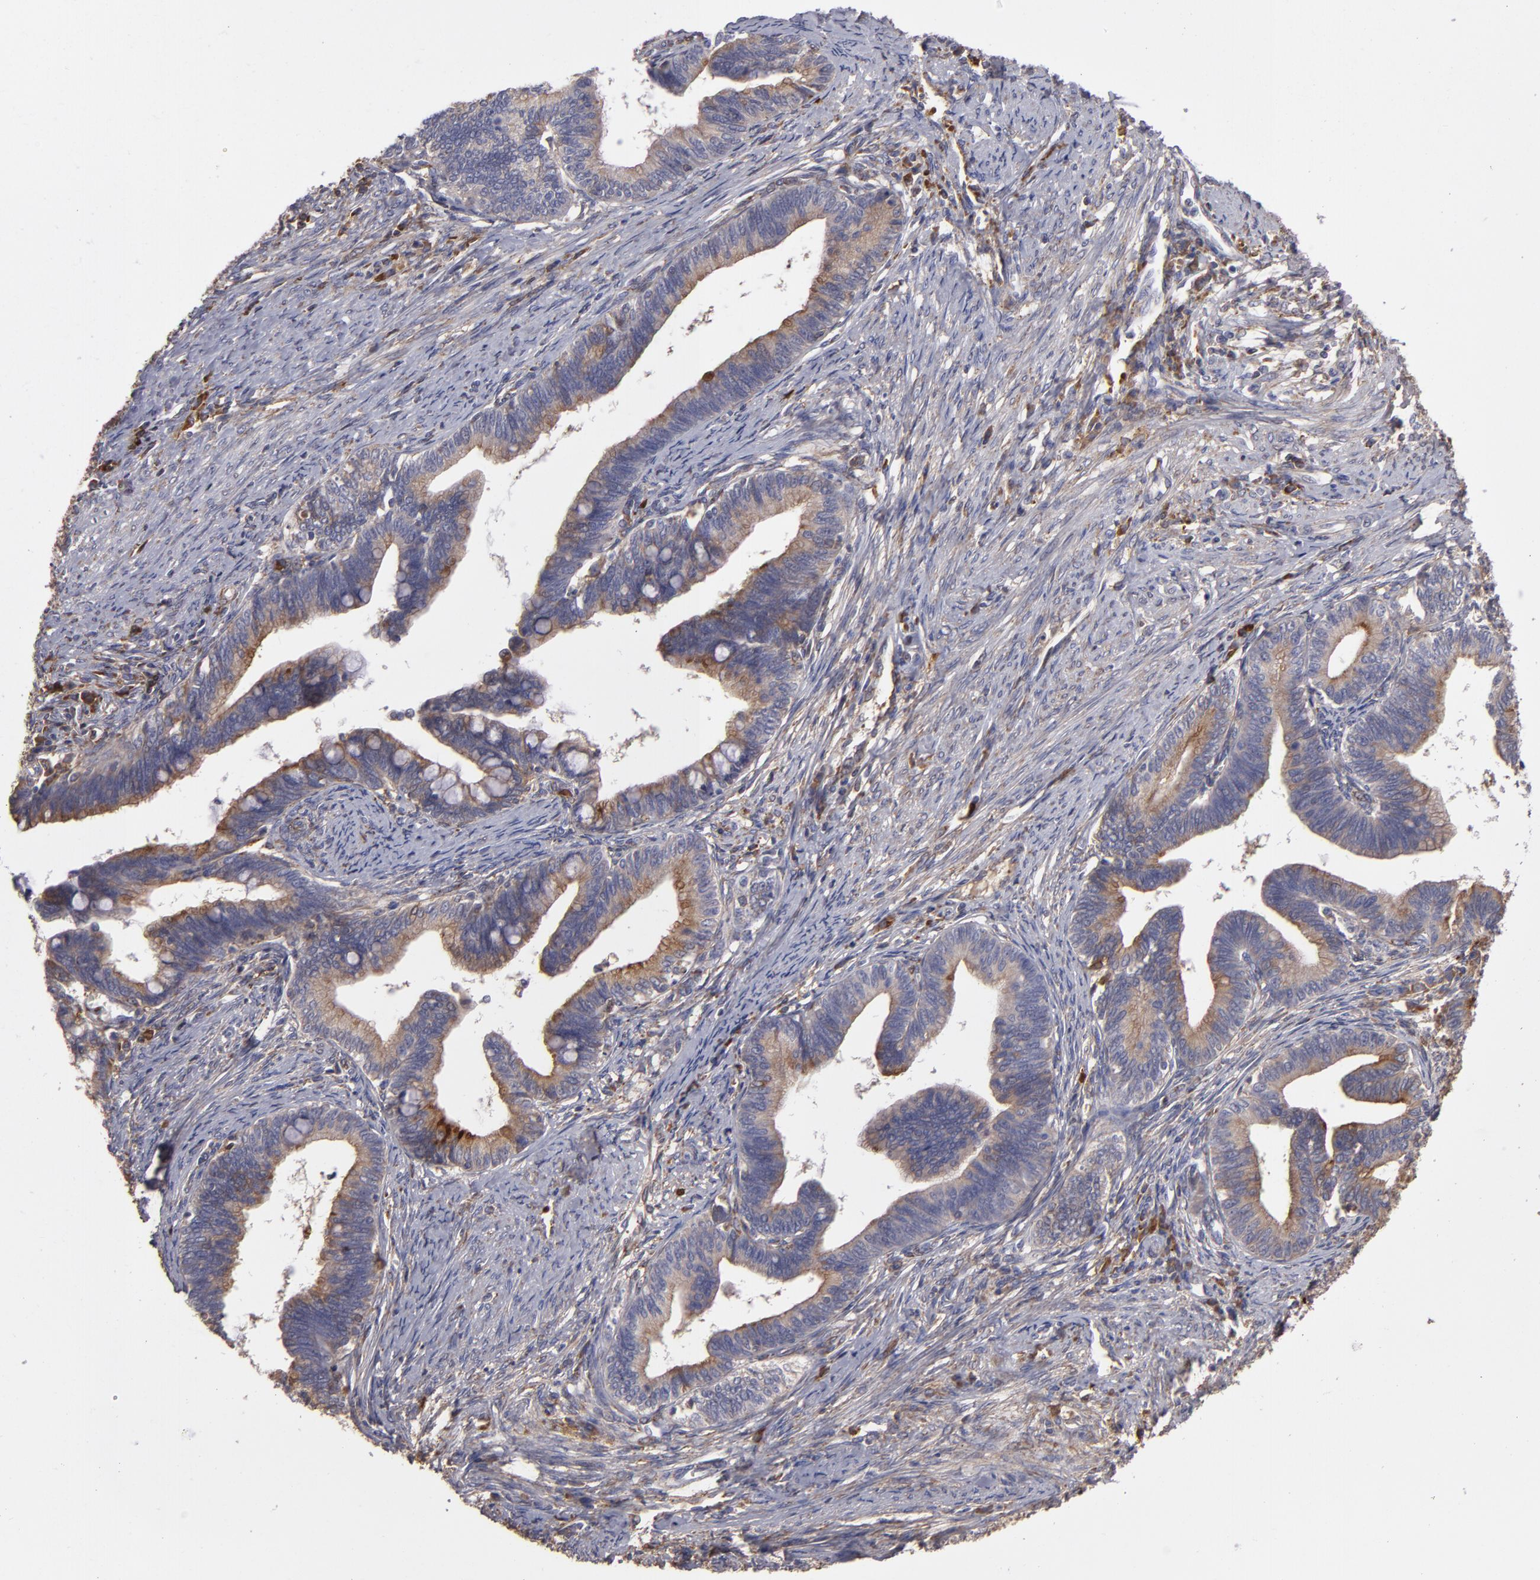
{"staining": {"intensity": "moderate", "quantity": ">75%", "location": "cytoplasmic/membranous"}, "tissue": "cervical cancer", "cell_type": "Tumor cells", "image_type": "cancer", "snomed": [{"axis": "morphology", "description": "Adenocarcinoma, NOS"}, {"axis": "topography", "description": "Cervix"}], "caption": "Cervical adenocarcinoma was stained to show a protein in brown. There is medium levels of moderate cytoplasmic/membranous positivity in approximately >75% of tumor cells.", "gene": "CFB", "patient": {"sex": "female", "age": 36}}